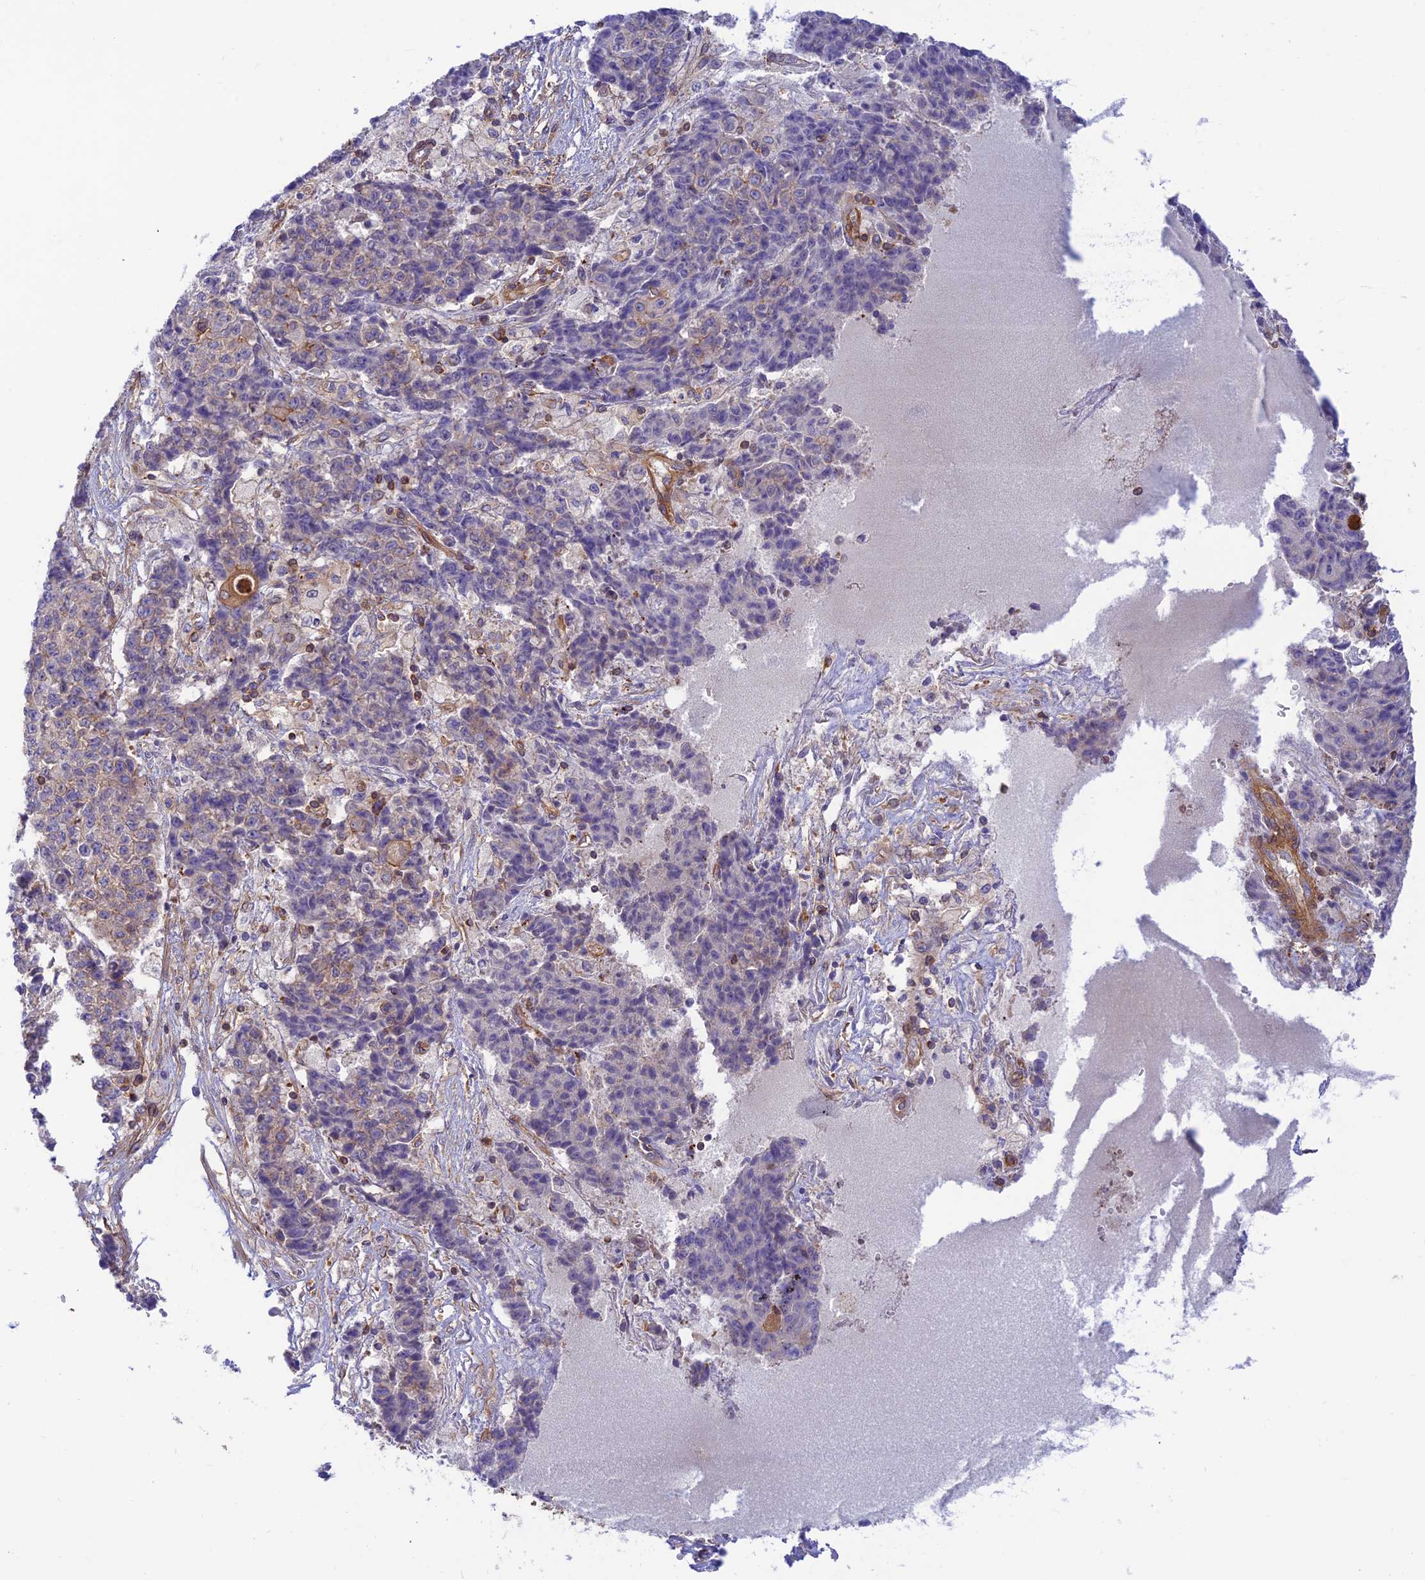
{"staining": {"intensity": "strong", "quantity": "<25%", "location": "cytoplasmic/membranous"}, "tissue": "ovarian cancer", "cell_type": "Tumor cells", "image_type": "cancer", "snomed": [{"axis": "morphology", "description": "Carcinoma, endometroid"}, {"axis": "topography", "description": "Ovary"}], "caption": "IHC (DAB (3,3'-diaminobenzidine)) staining of ovarian cancer (endometroid carcinoma) displays strong cytoplasmic/membranous protein expression in about <25% of tumor cells.", "gene": "PPP1R12C", "patient": {"sex": "female", "age": 42}}